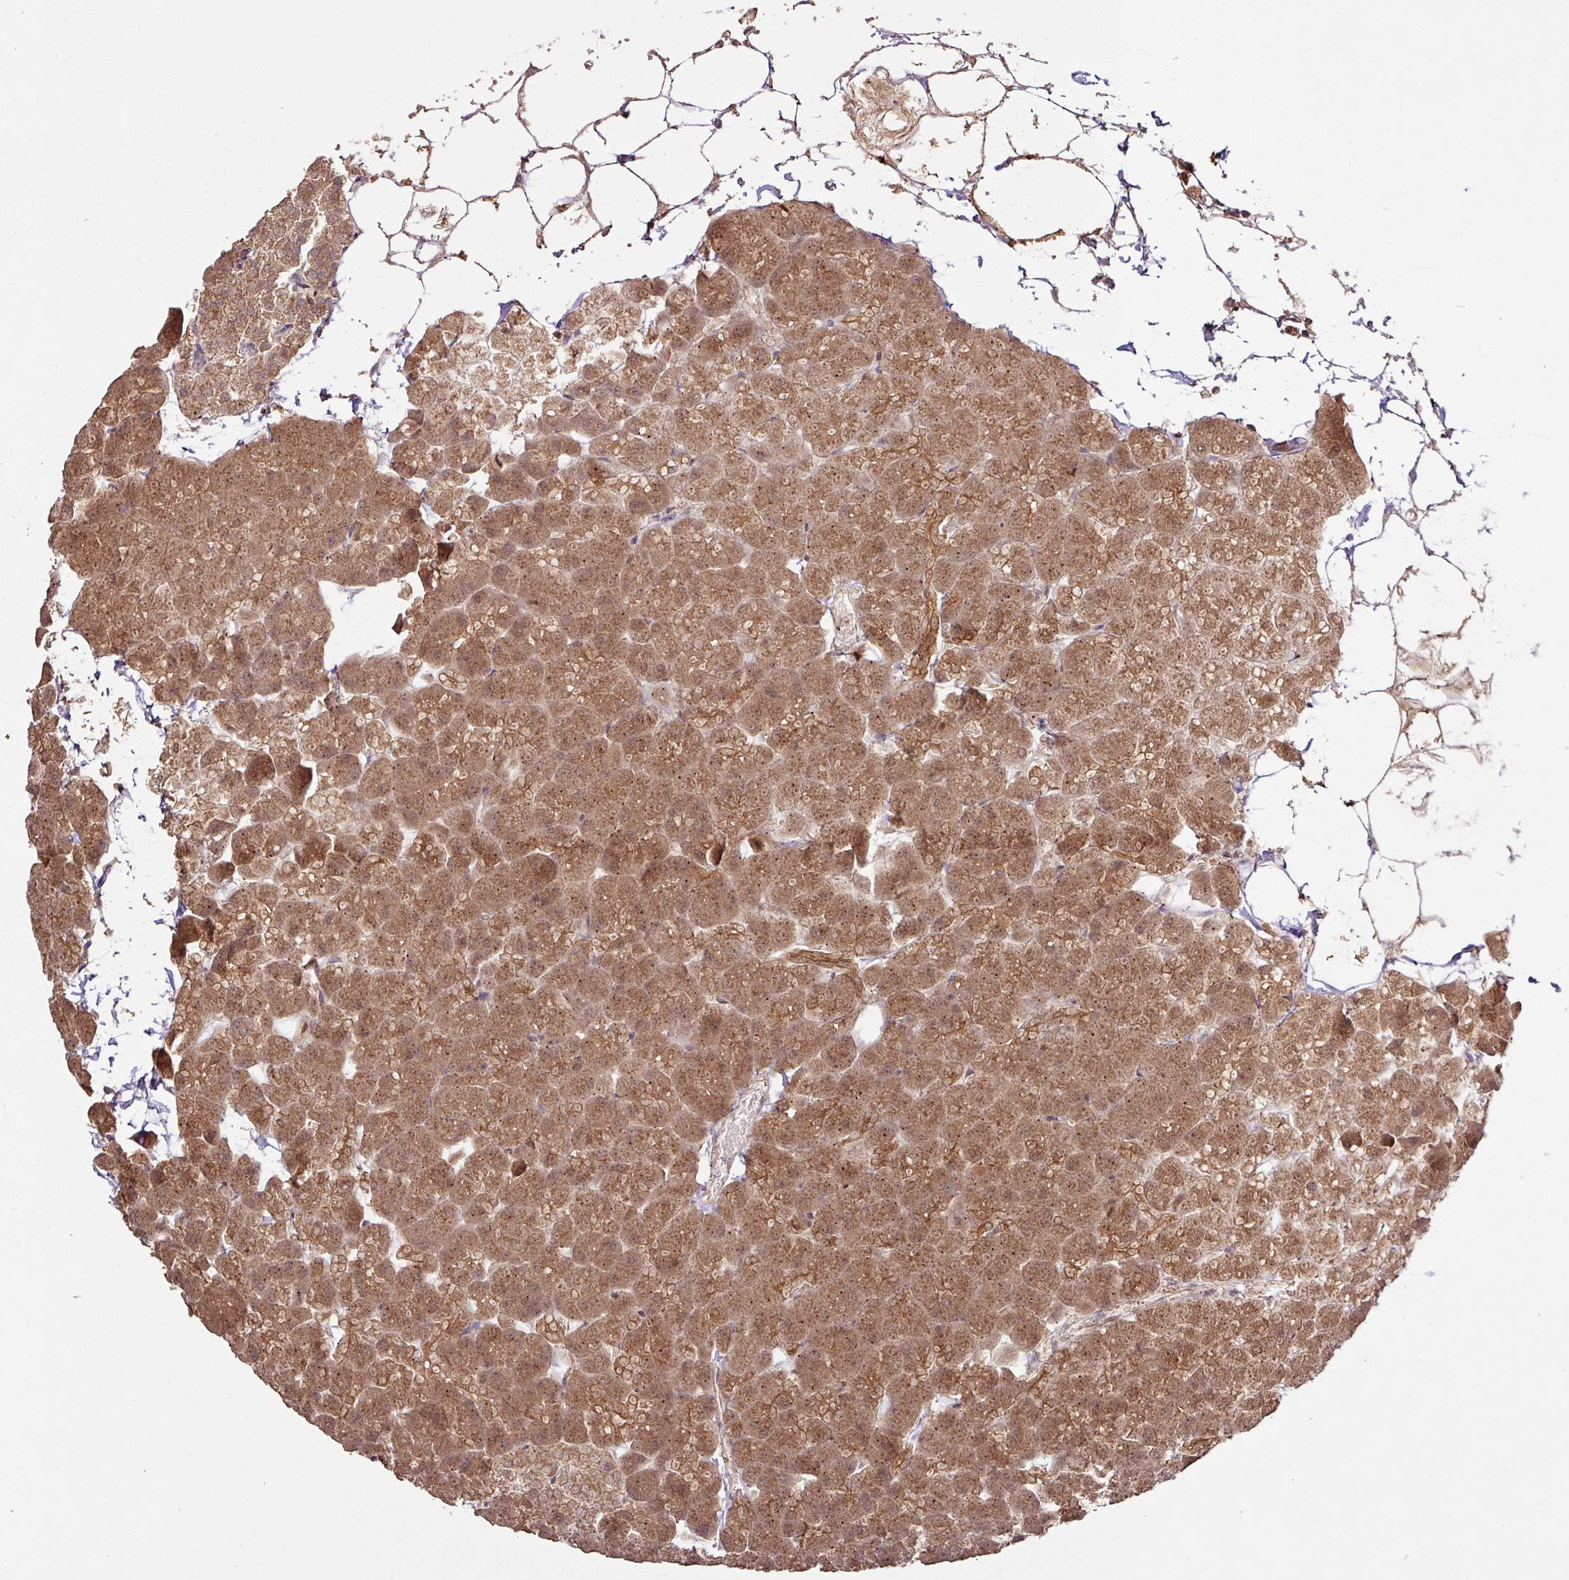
{"staining": {"intensity": "moderate", "quantity": ">75%", "location": "cytoplasmic/membranous,nuclear"}, "tissue": "pancreas", "cell_type": "Exocrine glandular cells", "image_type": "normal", "snomed": [{"axis": "morphology", "description": "Normal tissue, NOS"}, {"axis": "topography", "description": "Pancreas"}], "caption": "Human pancreas stained for a protein (brown) displays moderate cytoplasmic/membranous,nuclear positive staining in approximately >75% of exocrine glandular cells.", "gene": "FAIM", "patient": {"sex": "male", "age": 35}}